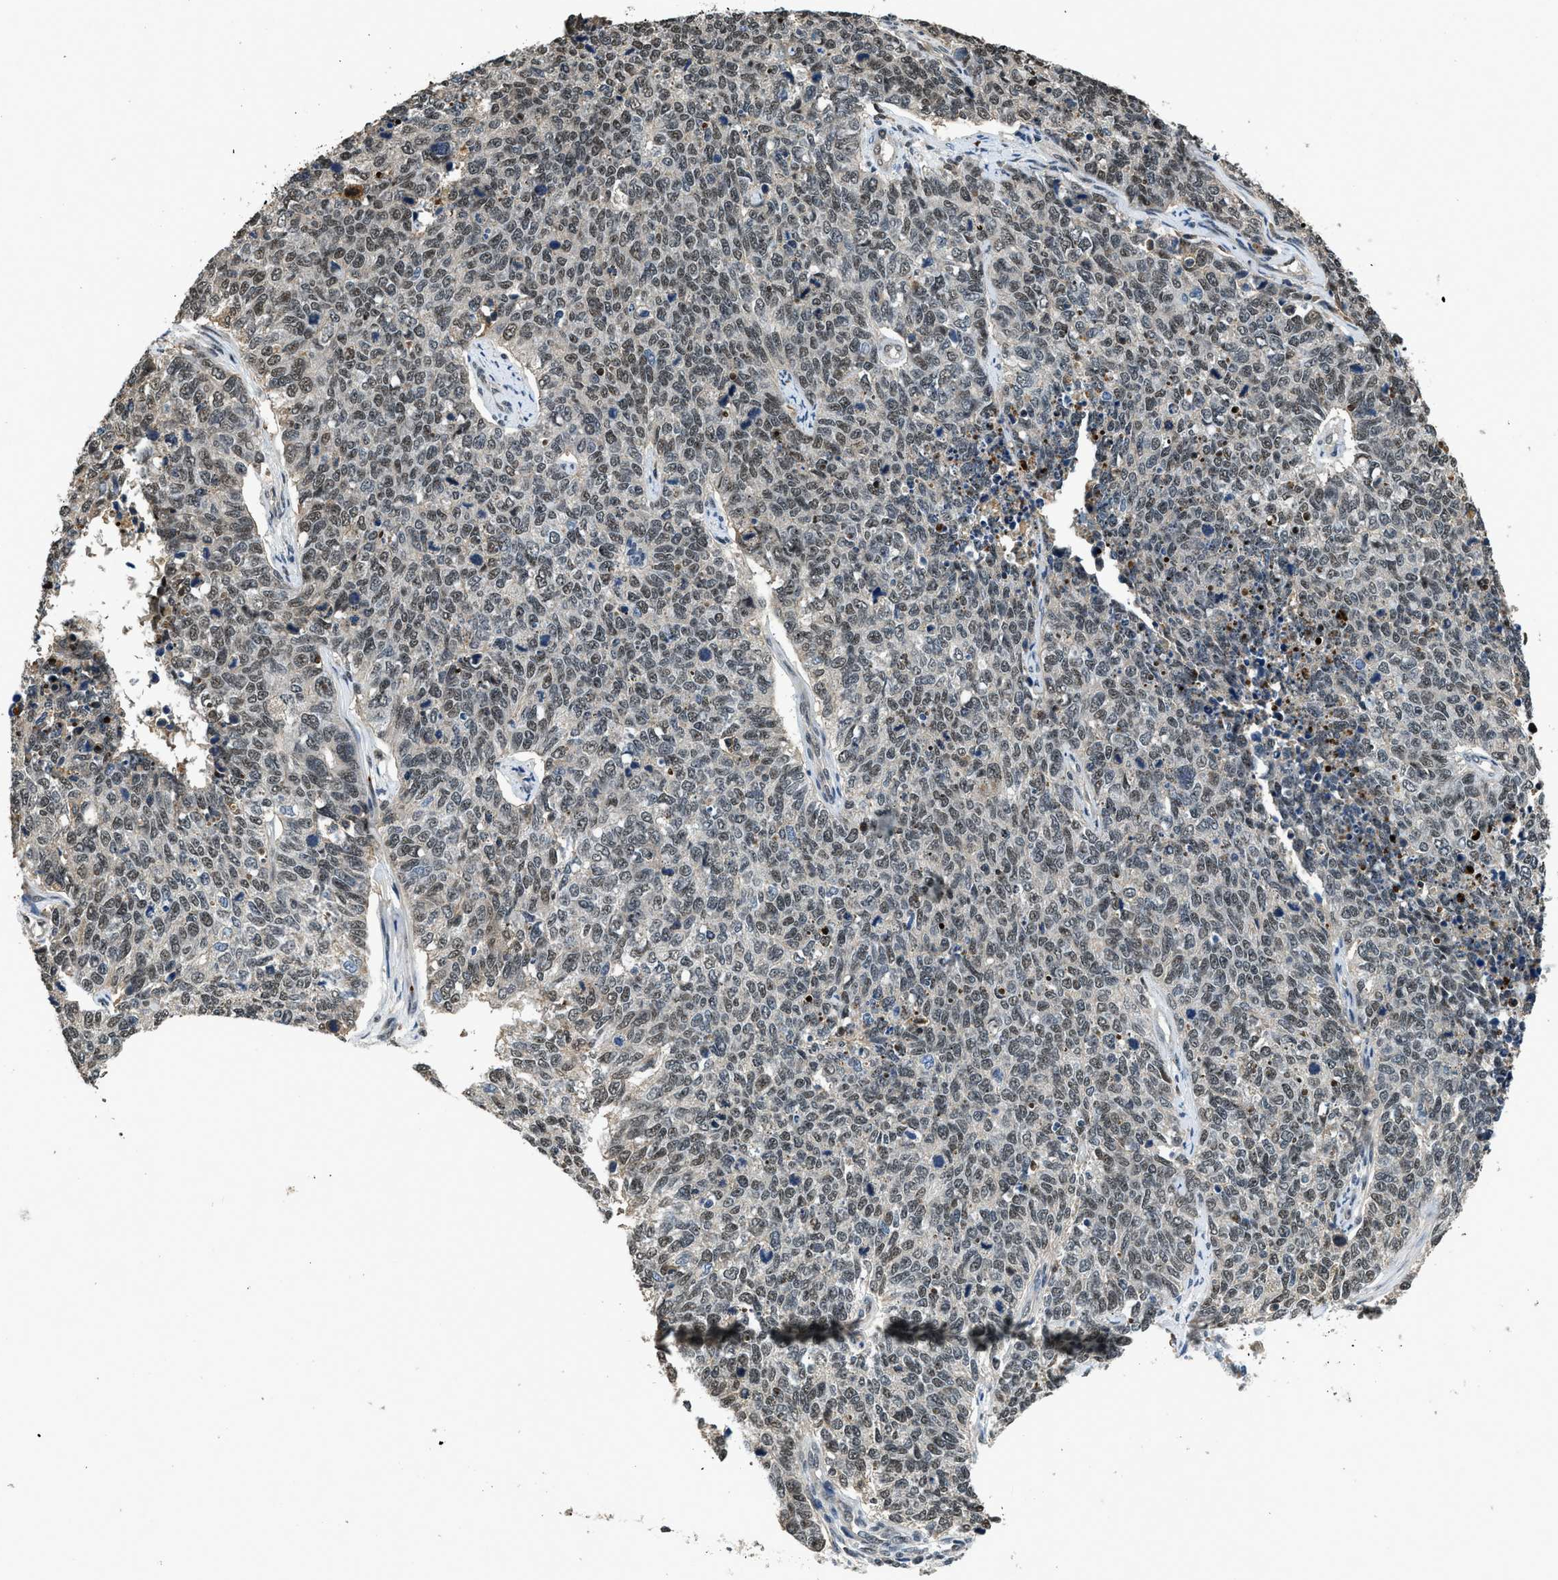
{"staining": {"intensity": "moderate", "quantity": "25%-75%", "location": "nuclear"}, "tissue": "cervical cancer", "cell_type": "Tumor cells", "image_type": "cancer", "snomed": [{"axis": "morphology", "description": "Squamous cell carcinoma, NOS"}, {"axis": "topography", "description": "Cervix"}], "caption": "Protein staining reveals moderate nuclear expression in approximately 25%-75% of tumor cells in cervical cancer (squamous cell carcinoma).", "gene": "SLC15A4", "patient": {"sex": "female", "age": 63}}